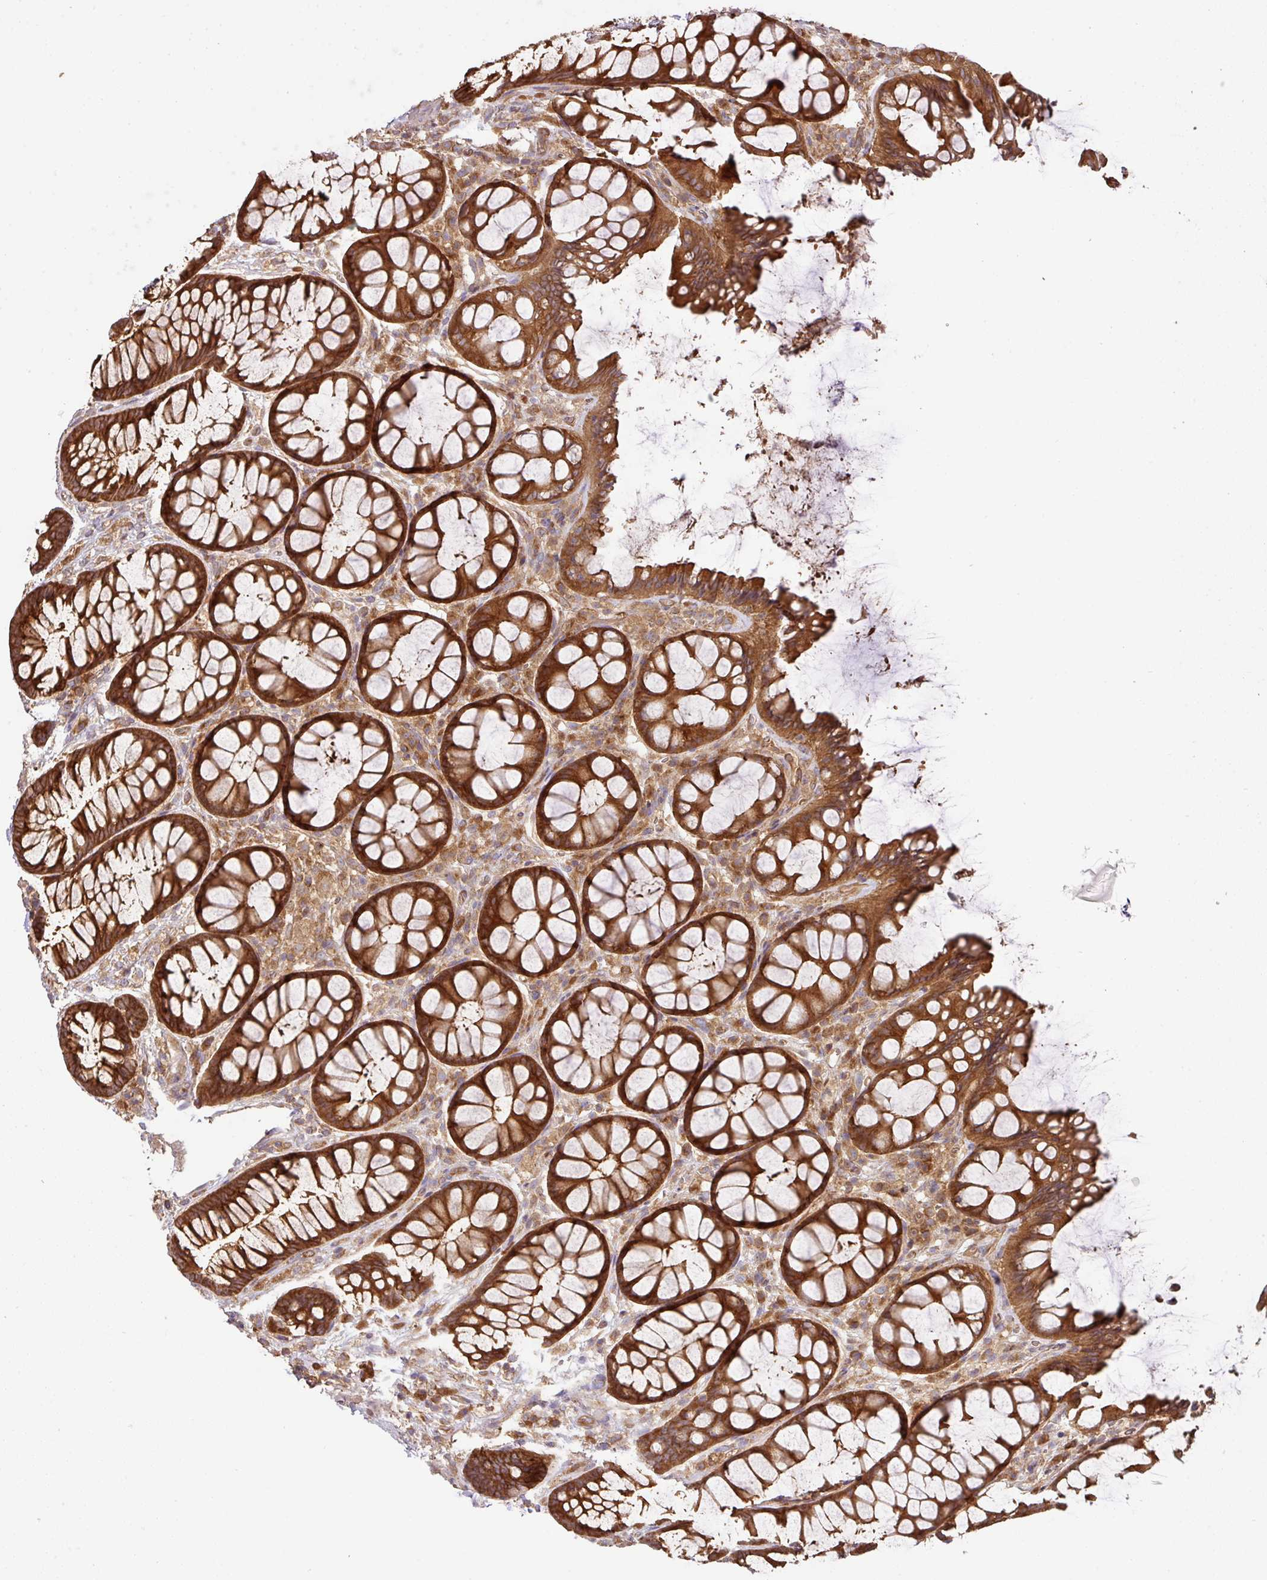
{"staining": {"intensity": "strong", "quantity": ">75%", "location": "cytoplasmic/membranous"}, "tissue": "rectum", "cell_type": "Glandular cells", "image_type": "normal", "snomed": [{"axis": "morphology", "description": "Normal tissue, NOS"}, {"axis": "topography", "description": "Rectum"}], "caption": "Rectum stained for a protein (brown) displays strong cytoplasmic/membranous positive positivity in approximately >75% of glandular cells.", "gene": "GSPT1", "patient": {"sex": "female", "age": 67}}